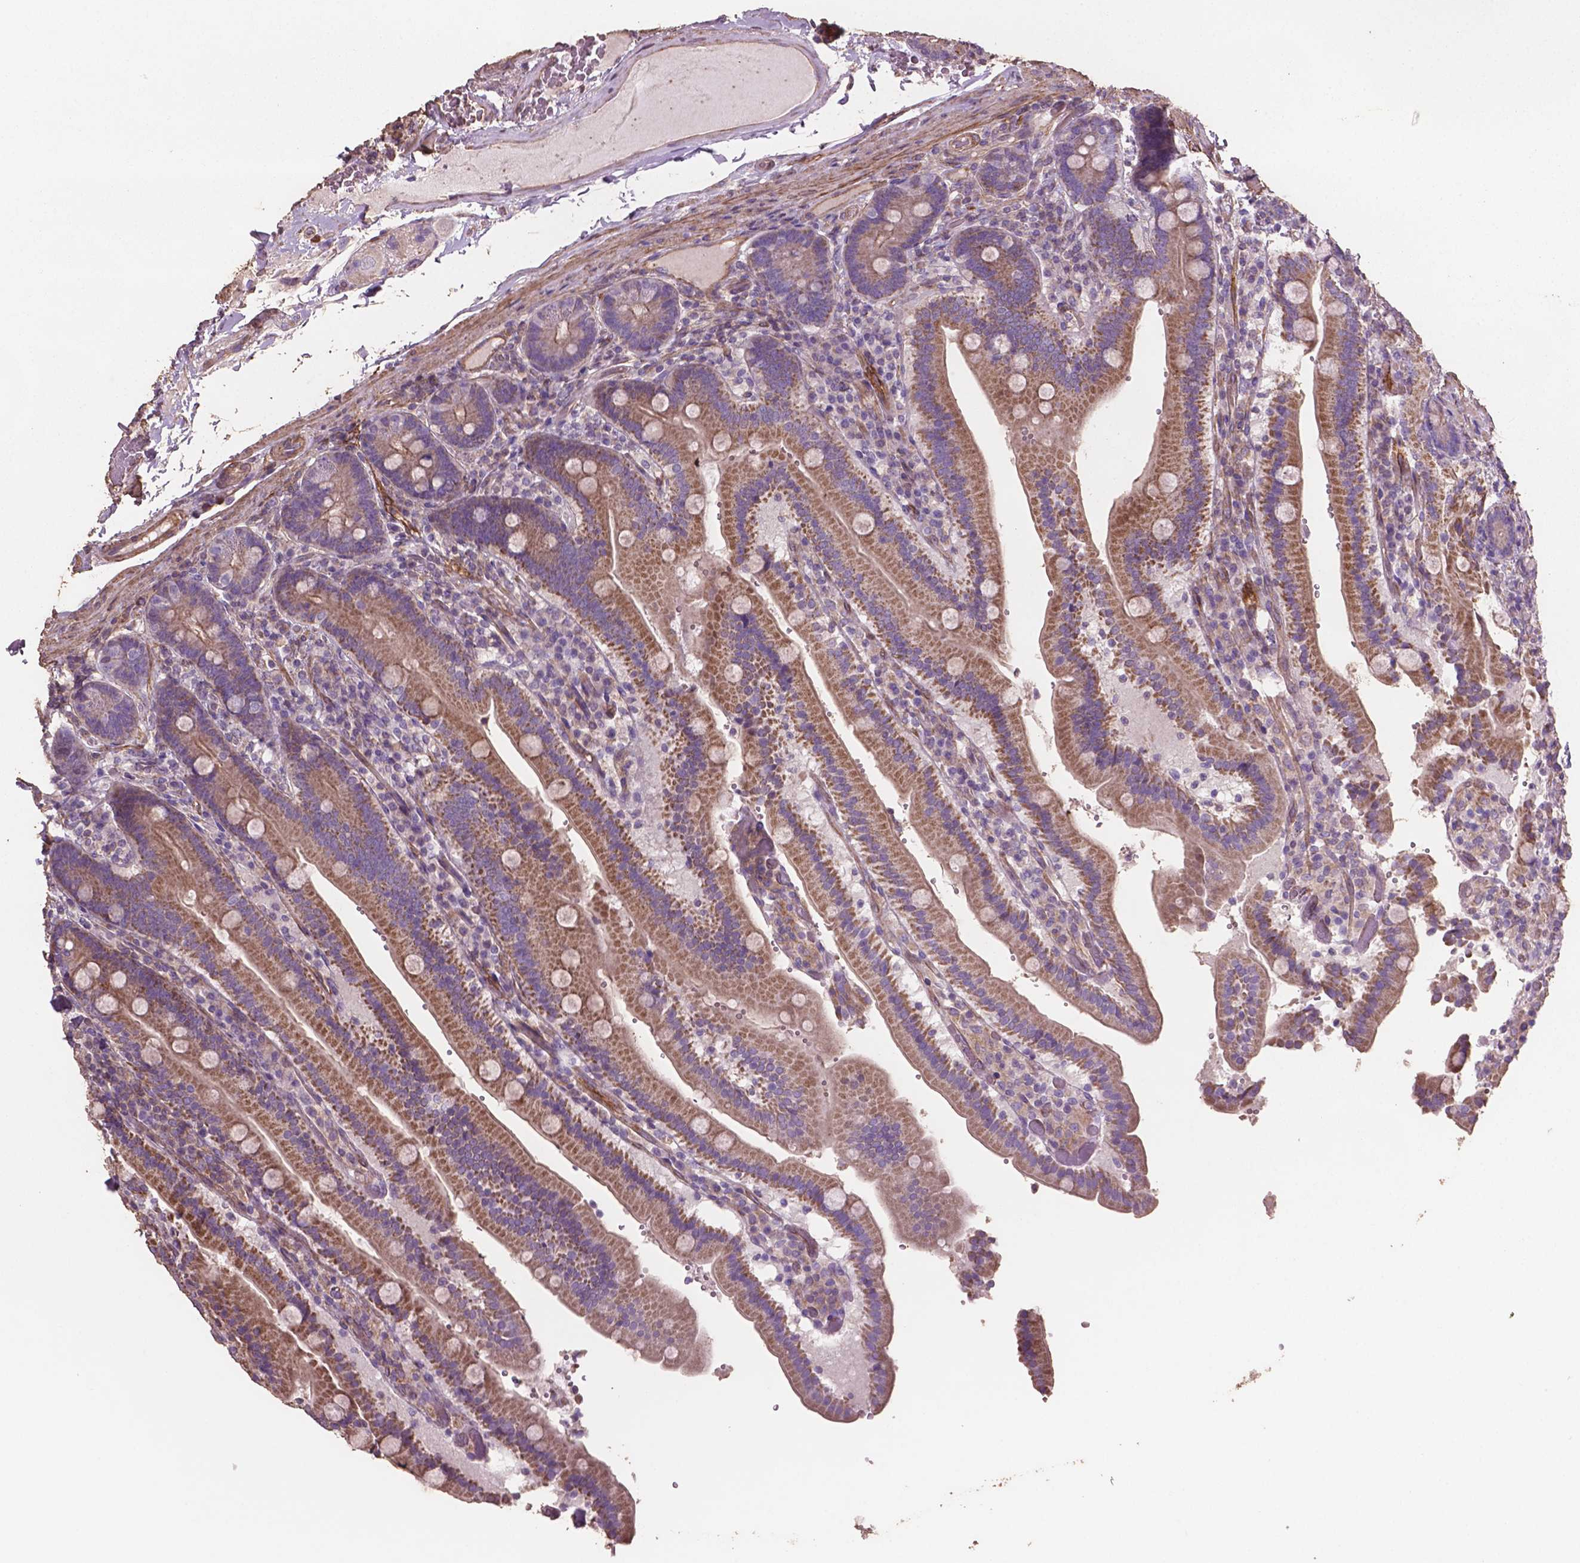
{"staining": {"intensity": "moderate", "quantity": ">75%", "location": "cytoplasmic/membranous"}, "tissue": "duodenum", "cell_type": "Glandular cells", "image_type": "normal", "snomed": [{"axis": "morphology", "description": "Normal tissue, NOS"}, {"axis": "topography", "description": "Duodenum"}], "caption": "Glandular cells demonstrate medium levels of moderate cytoplasmic/membranous staining in about >75% of cells in normal duodenum. (IHC, brightfield microscopy, high magnification).", "gene": "COMMD4", "patient": {"sex": "female", "age": 62}}